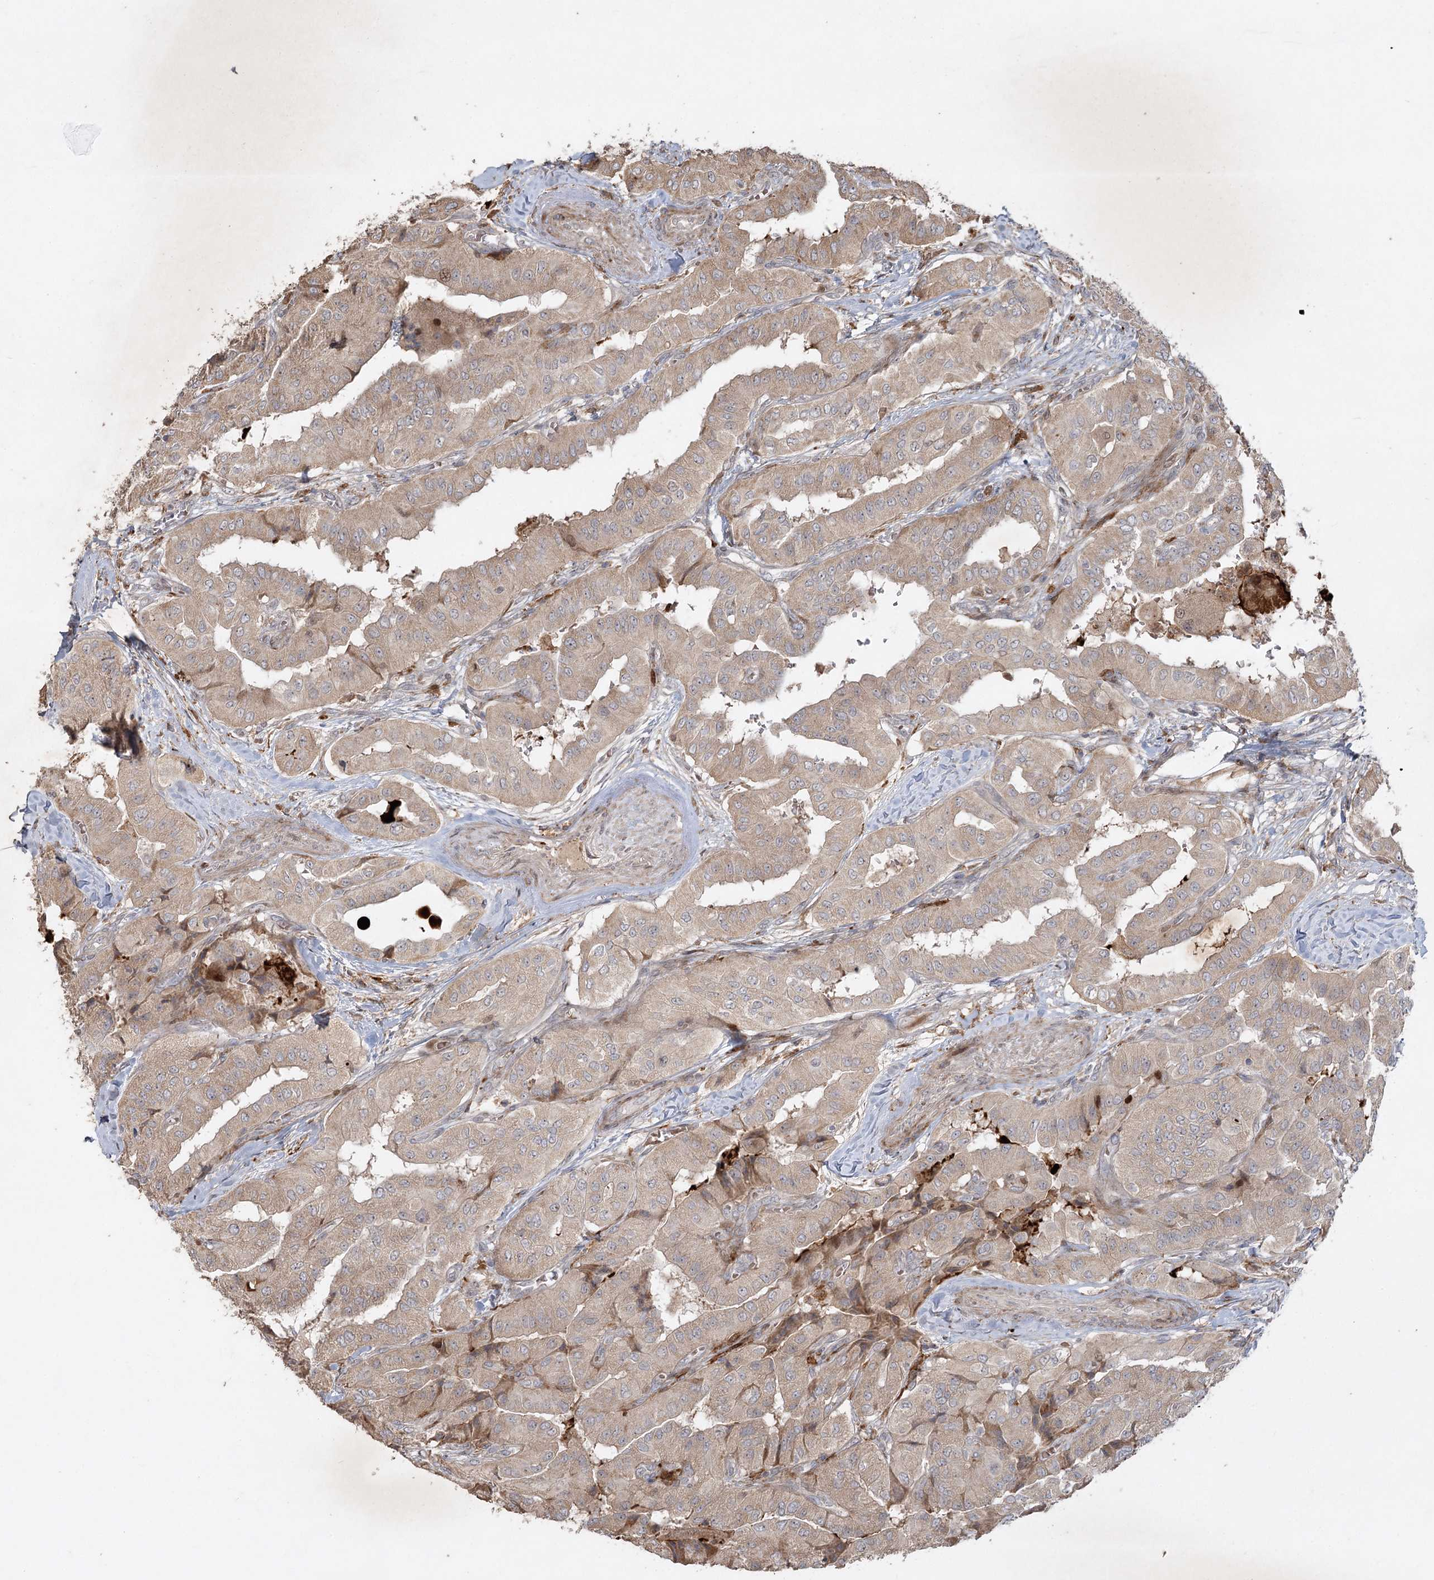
{"staining": {"intensity": "weak", "quantity": ">75%", "location": "cytoplasmic/membranous"}, "tissue": "thyroid cancer", "cell_type": "Tumor cells", "image_type": "cancer", "snomed": [{"axis": "morphology", "description": "Papillary adenocarcinoma, NOS"}, {"axis": "topography", "description": "Thyroid gland"}], "caption": "Immunohistochemistry (IHC) (DAB (3,3'-diaminobenzidine)) staining of papillary adenocarcinoma (thyroid) exhibits weak cytoplasmic/membranous protein expression in about >75% of tumor cells.", "gene": "KBTBD4", "patient": {"sex": "female", "age": 59}}